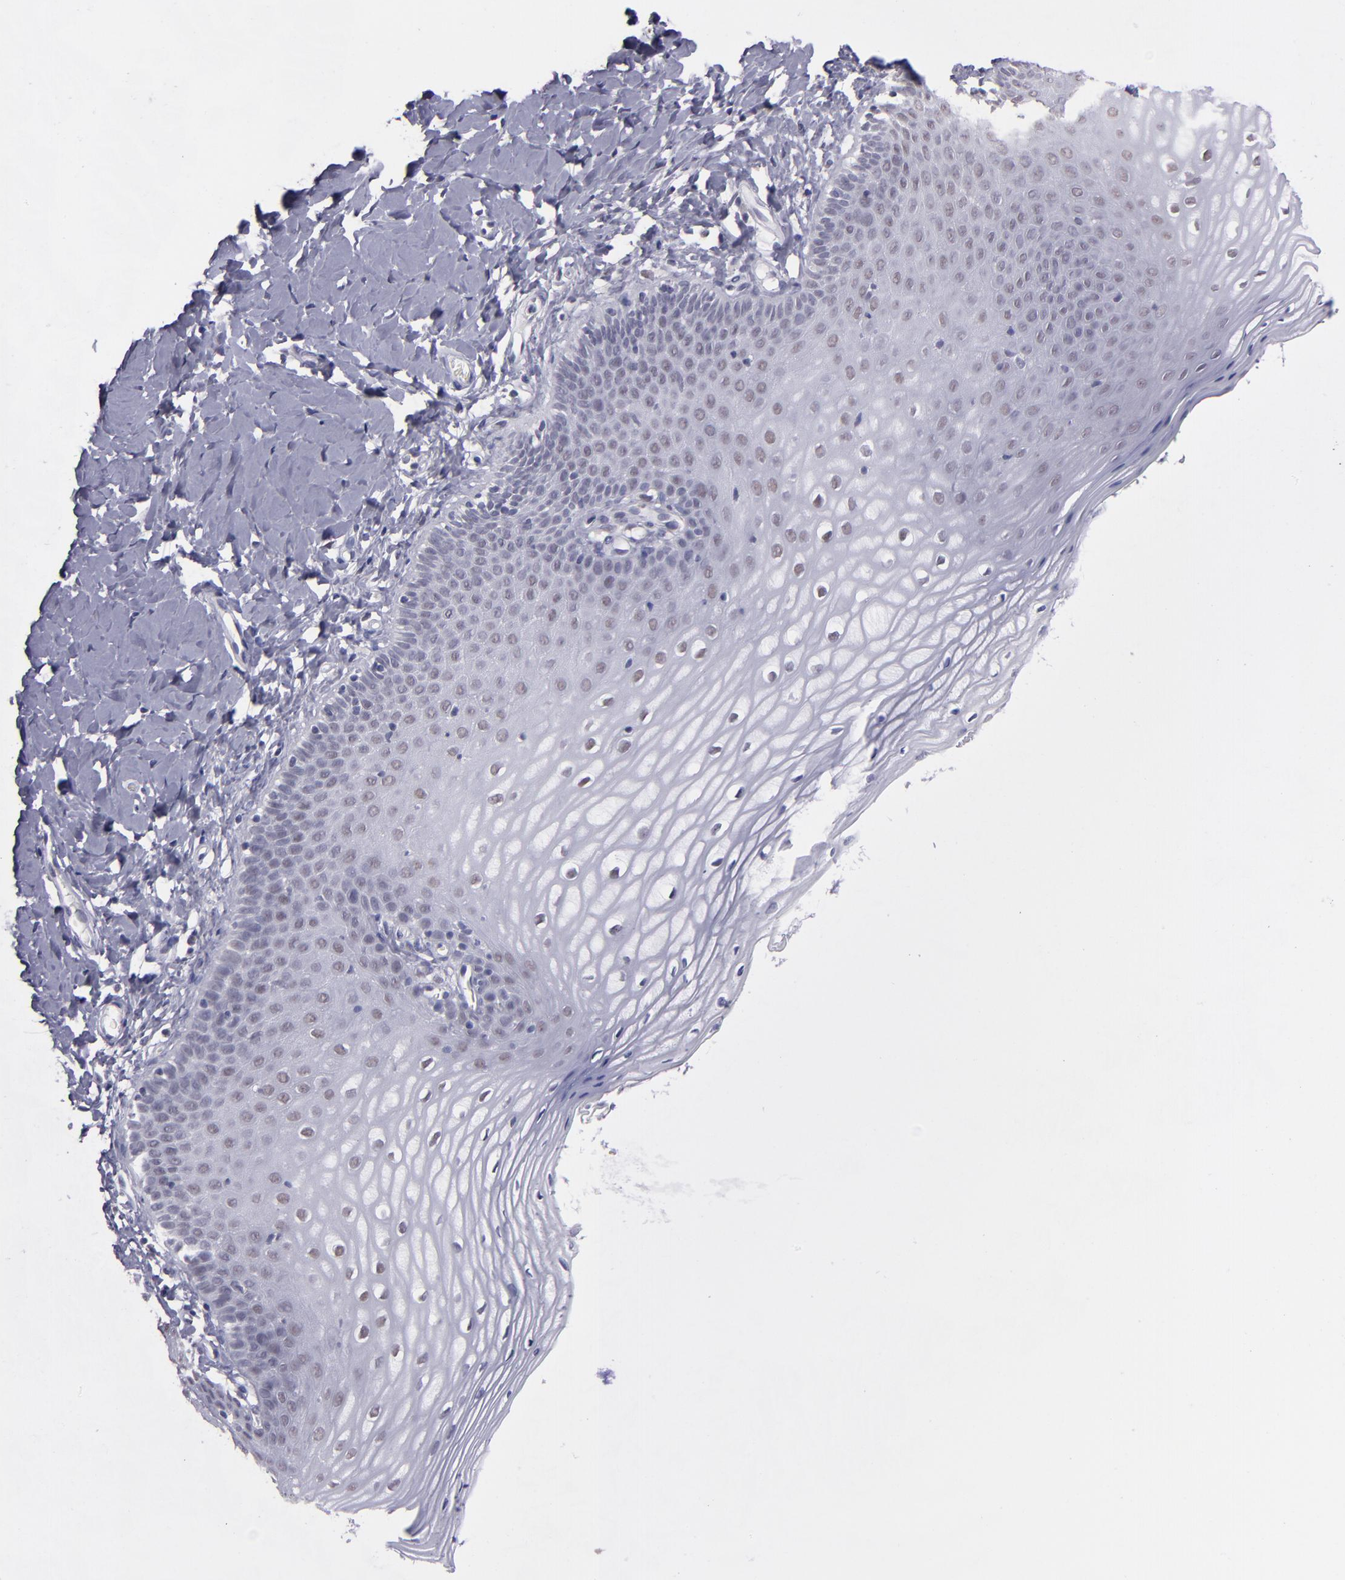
{"staining": {"intensity": "weak", "quantity": "25%-75%", "location": "nuclear"}, "tissue": "vagina", "cell_type": "Squamous epithelial cells", "image_type": "normal", "snomed": [{"axis": "morphology", "description": "Normal tissue, NOS"}, {"axis": "topography", "description": "Vagina"}], "caption": "This image shows immunohistochemistry staining of unremarkable vagina, with low weak nuclear staining in about 25%-75% of squamous epithelial cells.", "gene": "OTUB2", "patient": {"sex": "female", "age": 55}}